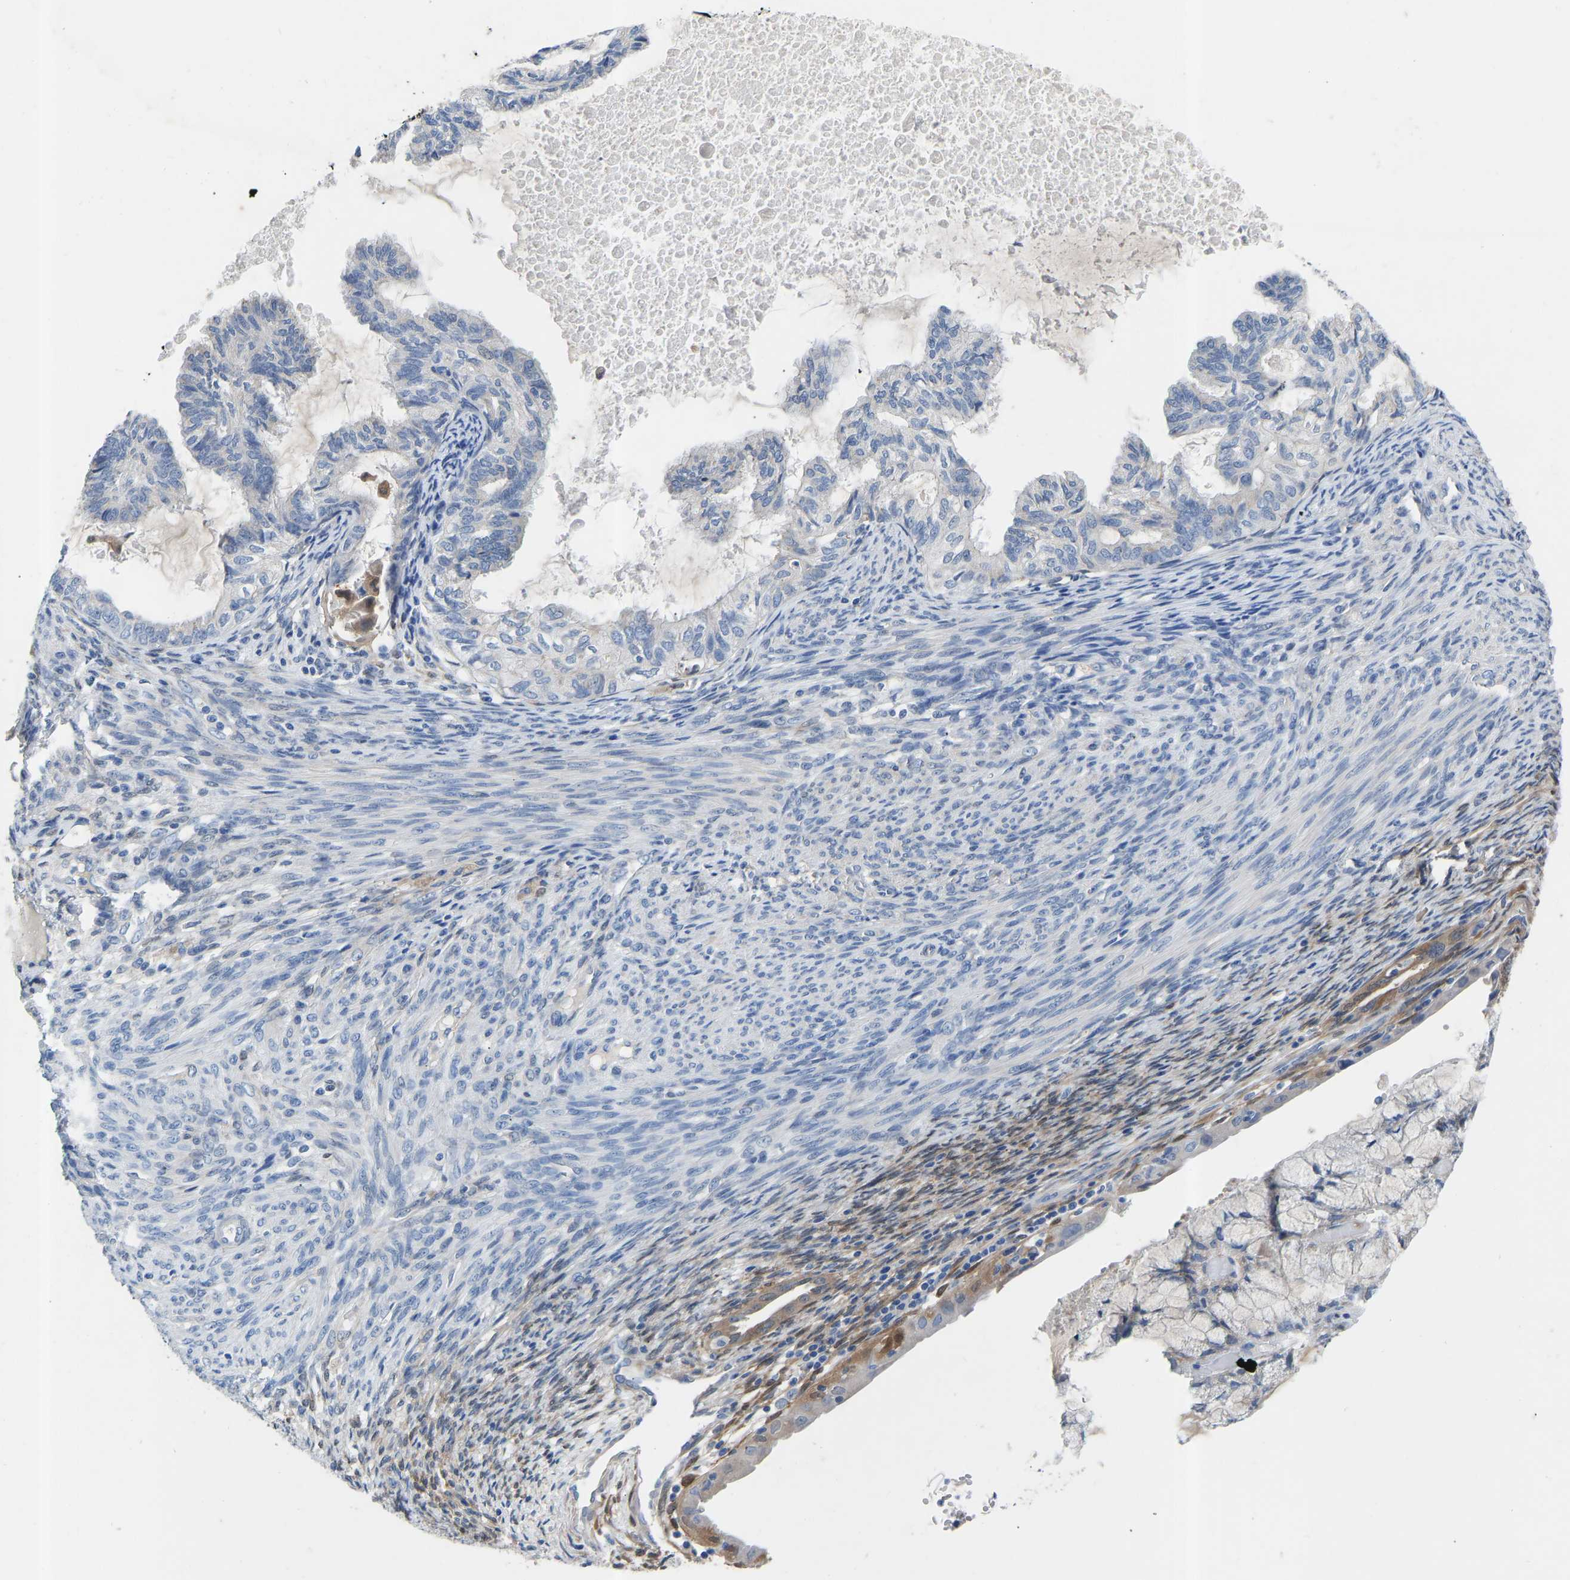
{"staining": {"intensity": "moderate", "quantity": "<25%", "location": "cytoplasmic/membranous"}, "tissue": "cervical cancer", "cell_type": "Tumor cells", "image_type": "cancer", "snomed": [{"axis": "morphology", "description": "Normal tissue, NOS"}, {"axis": "morphology", "description": "Adenocarcinoma, NOS"}, {"axis": "topography", "description": "Cervix"}, {"axis": "topography", "description": "Endometrium"}], "caption": "This is an image of IHC staining of cervical adenocarcinoma, which shows moderate positivity in the cytoplasmic/membranous of tumor cells.", "gene": "RBP1", "patient": {"sex": "female", "age": 86}}